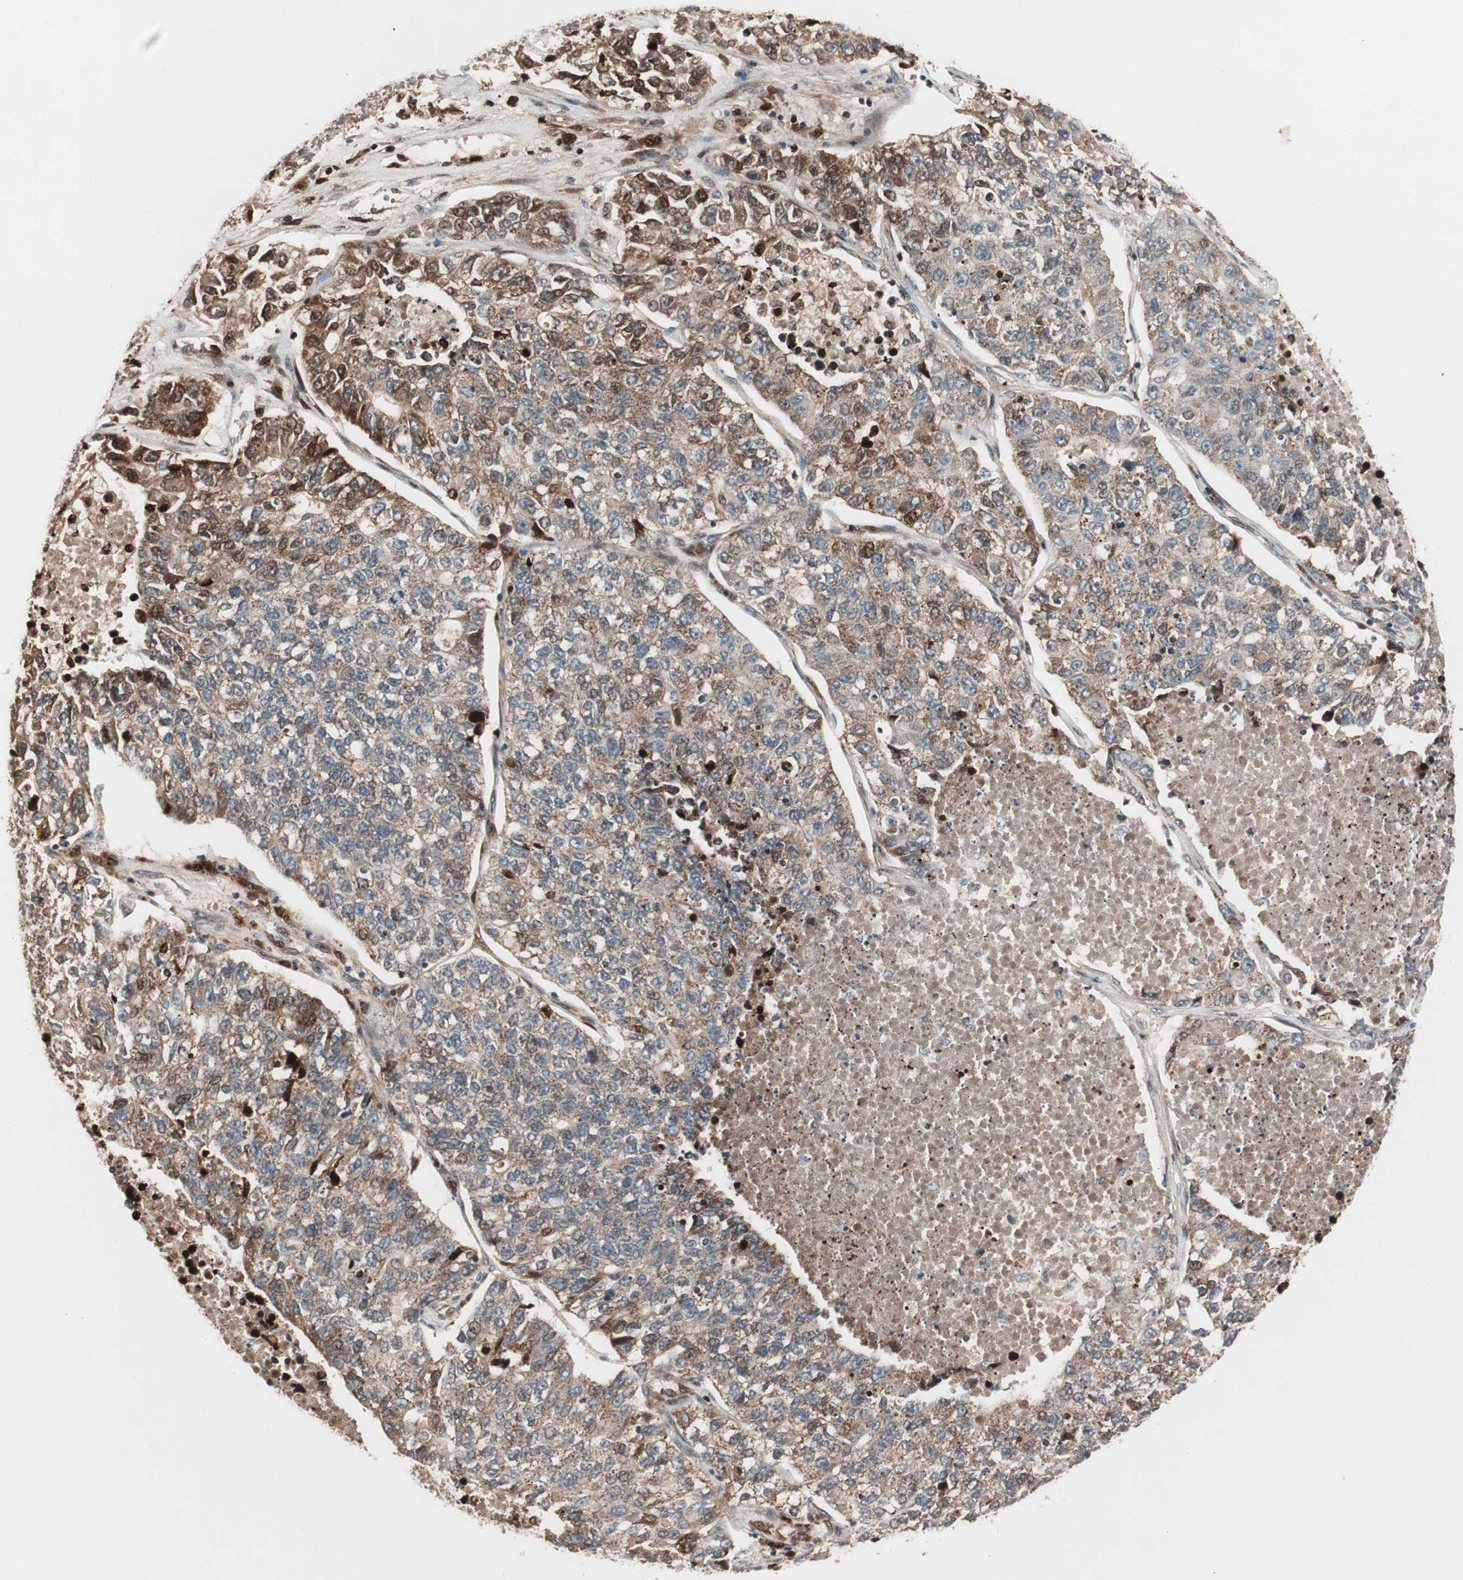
{"staining": {"intensity": "moderate", "quantity": ">75%", "location": "cytoplasmic/membranous,nuclear"}, "tissue": "lung cancer", "cell_type": "Tumor cells", "image_type": "cancer", "snomed": [{"axis": "morphology", "description": "Adenocarcinoma, NOS"}, {"axis": "topography", "description": "Lung"}], "caption": "A medium amount of moderate cytoplasmic/membranous and nuclear expression is present in approximately >75% of tumor cells in adenocarcinoma (lung) tissue.", "gene": "NF2", "patient": {"sex": "male", "age": 49}}